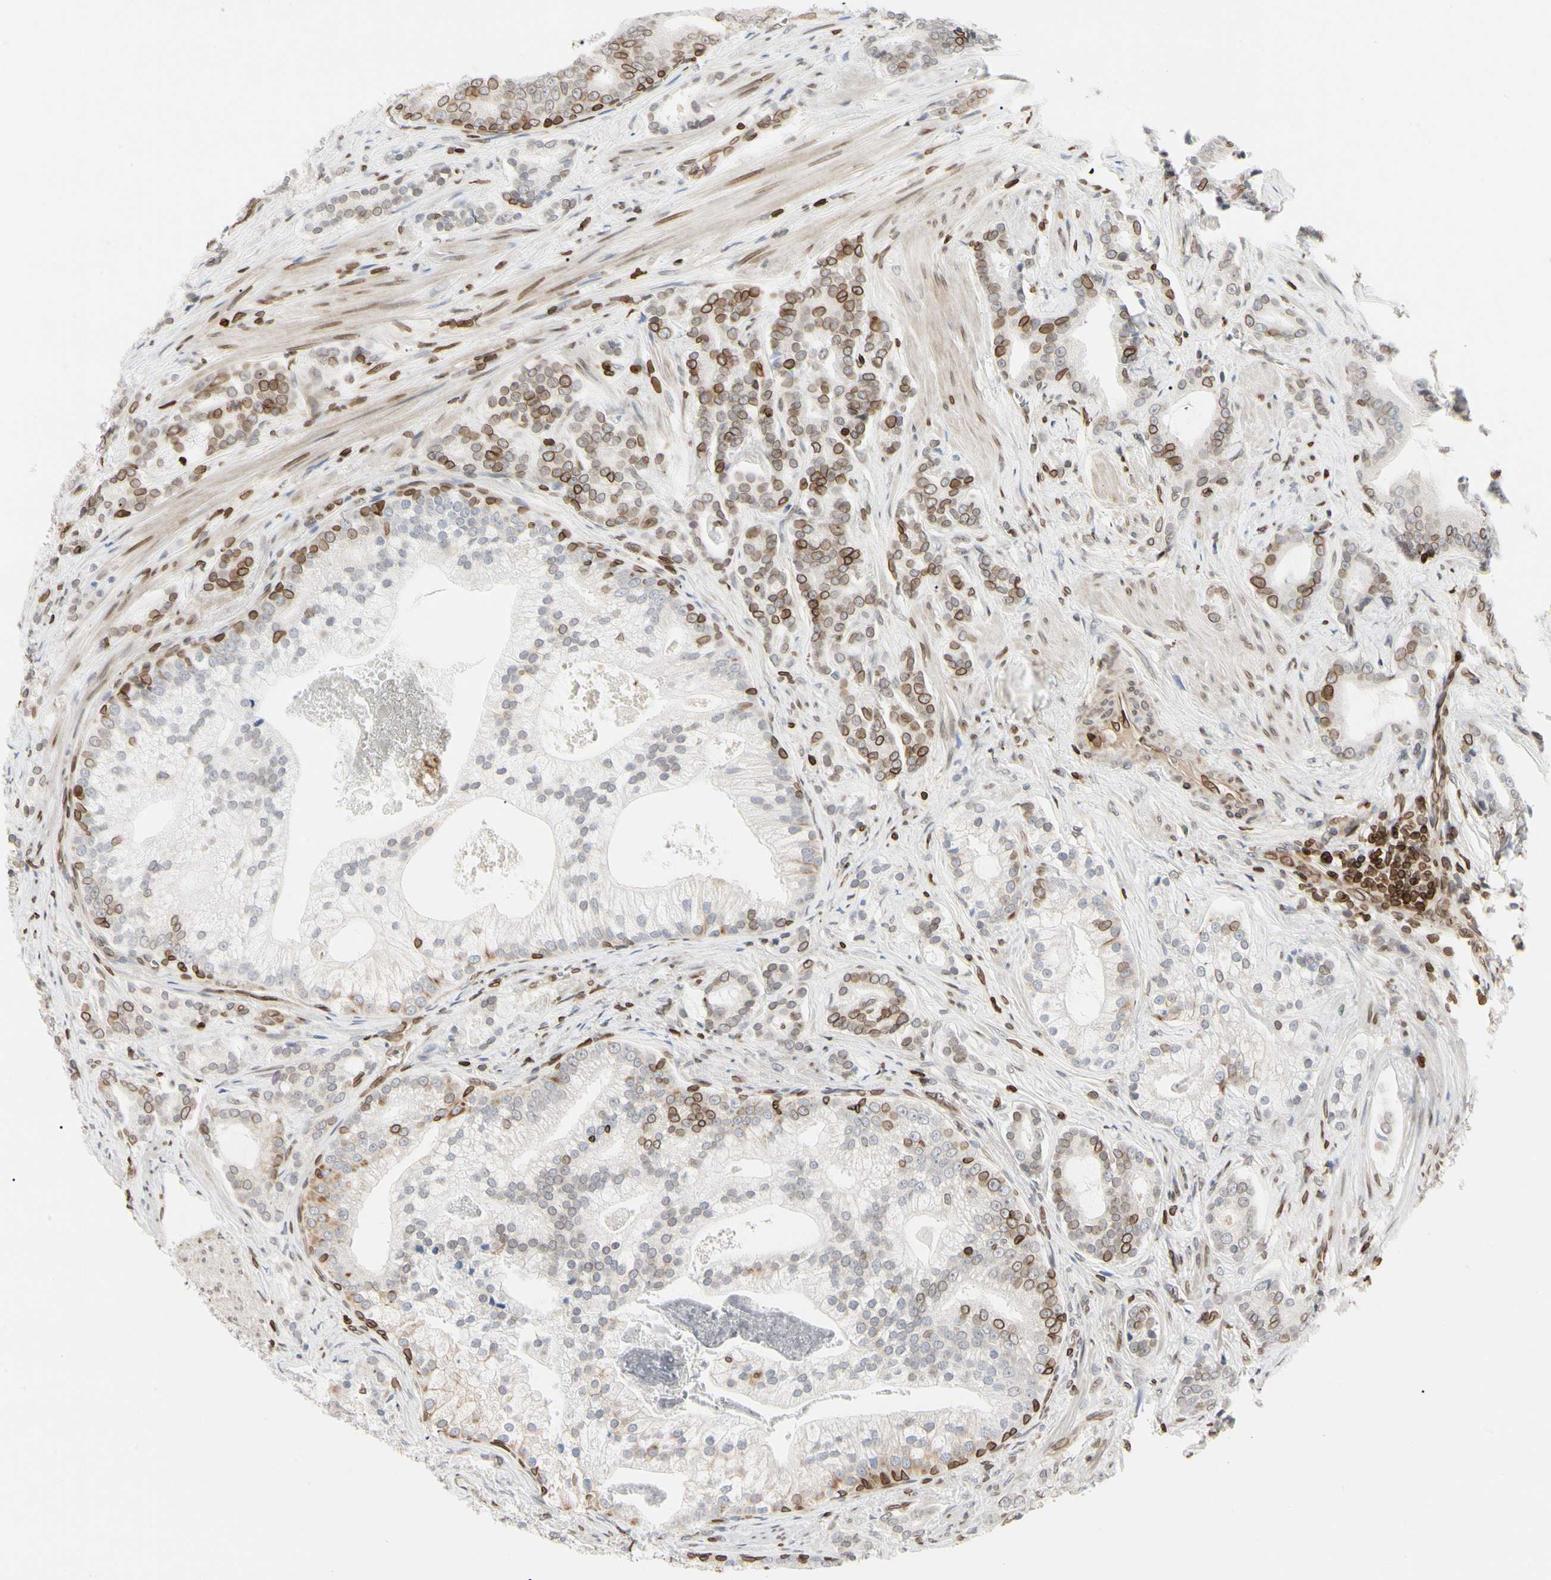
{"staining": {"intensity": "moderate", "quantity": "25%-75%", "location": "cytoplasmic/membranous,nuclear"}, "tissue": "prostate cancer", "cell_type": "Tumor cells", "image_type": "cancer", "snomed": [{"axis": "morphology", "description": "Adenocarcinoma, Low grade"}, {"axis": "topography", "description": "Prostate"}], "caption": "The photomicrograph displays staining of low-grade adenocarcinoma (prostate), revealing moderate cytoplasmic/membranous and nuclear protein staining (brown color) within tumor cells.", "gene": "TMPO", "patient": {"sex": "male", "age": 58}}